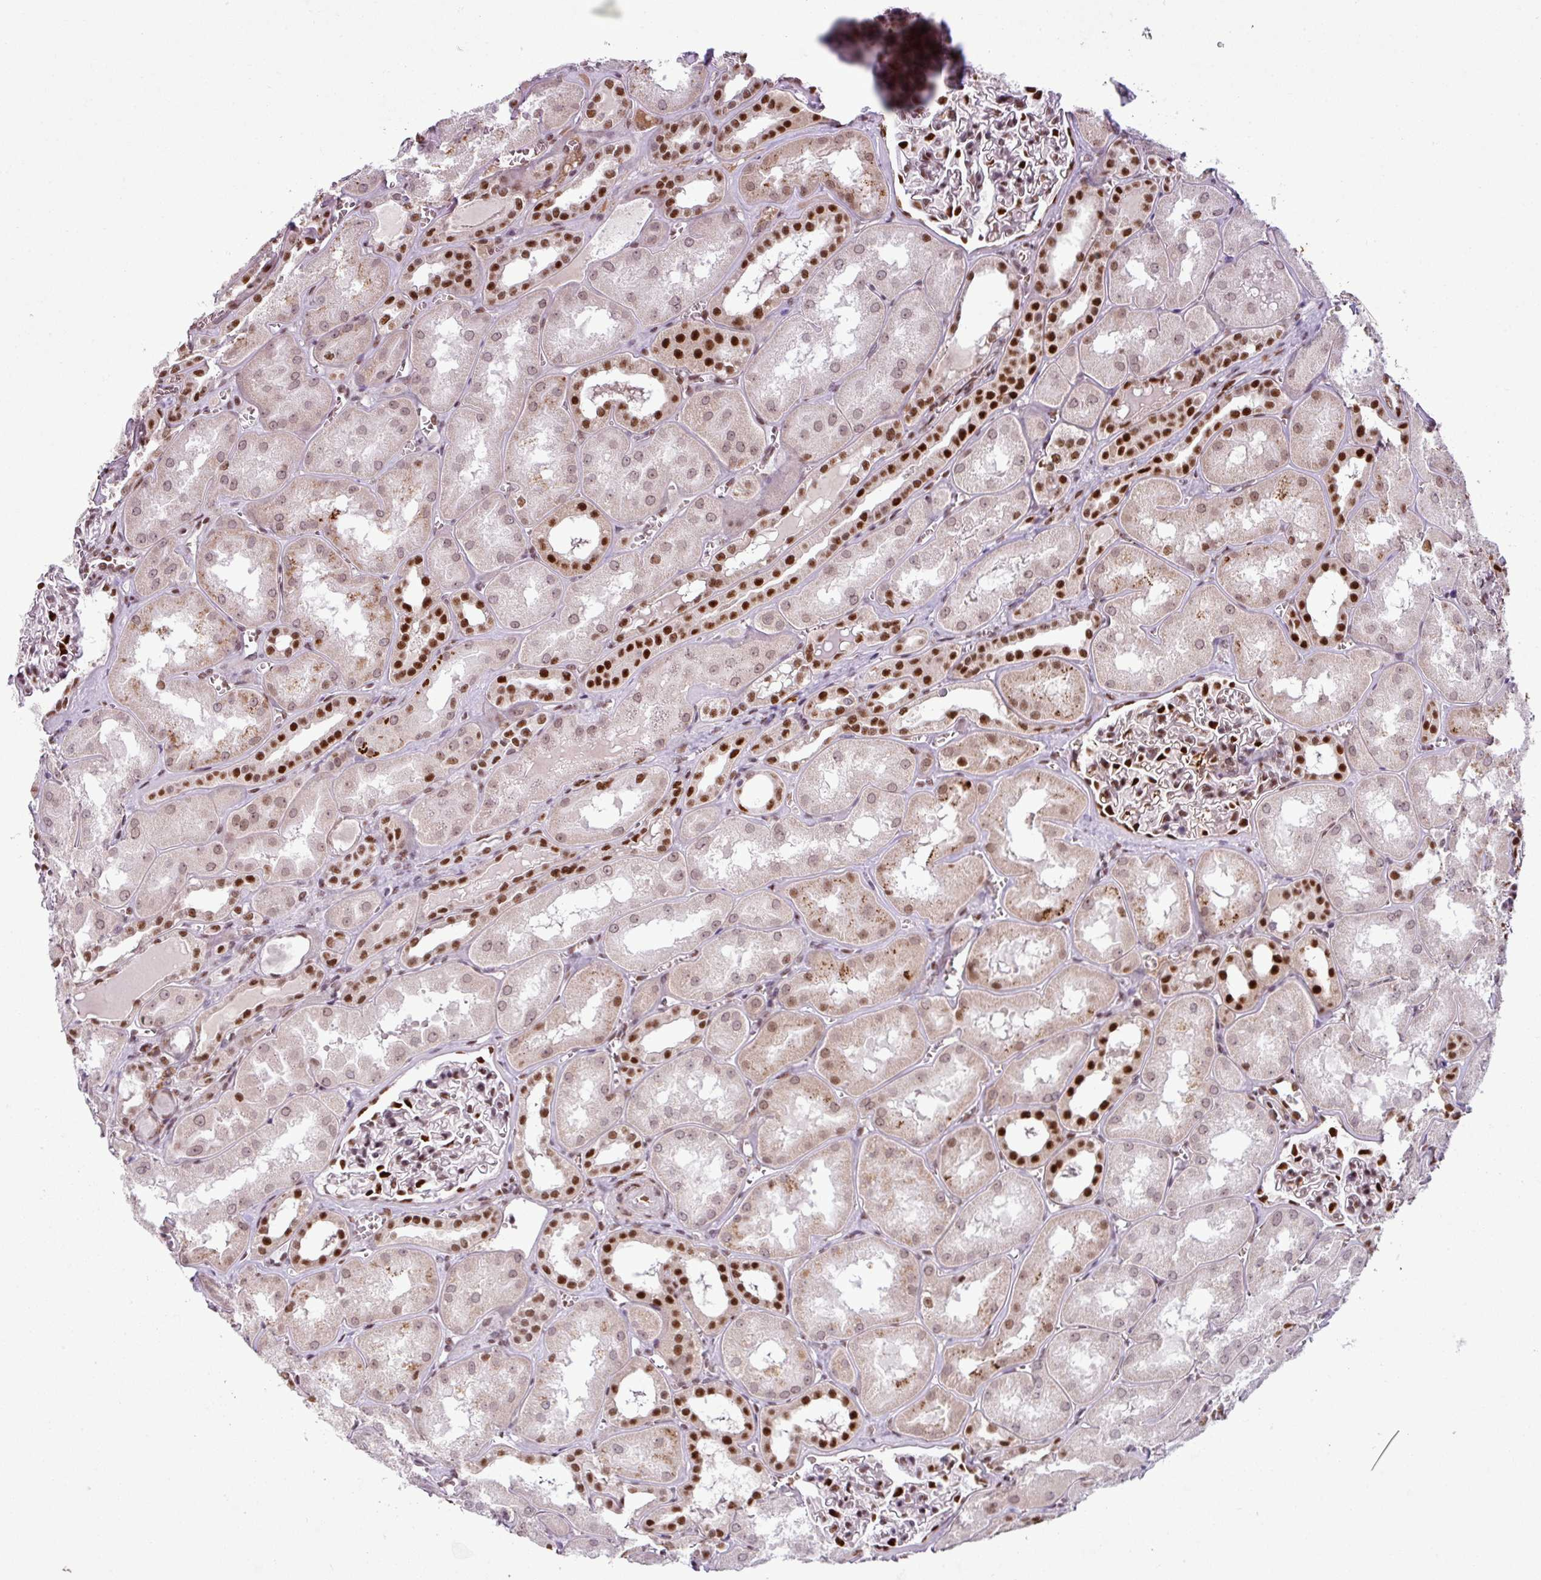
{"staining": {"intensity": "strong", "quantity": "25%-75%", "location": "nuclear"}, "tissue": "kidney", "cell_type": "Cells in glomeruli", "image_type": "normal", "snomed": [{"axis": "morphology", "description": "Normal tissue, NOS"}, {"axis": "topography", "description": "Kidney"}], "caption": "Normal kidney demonstrates strong nuclear staining in approximately 25%-75% of cells in glomeruli, visualized by immunohistochemistry. The staining is performed using DAB brown chromogen to label protein expression. The nuclei are counter-stained blue using hematoxylin.", "gene": "PRDM5", "patient": {"sex": "male", "age": 61}}